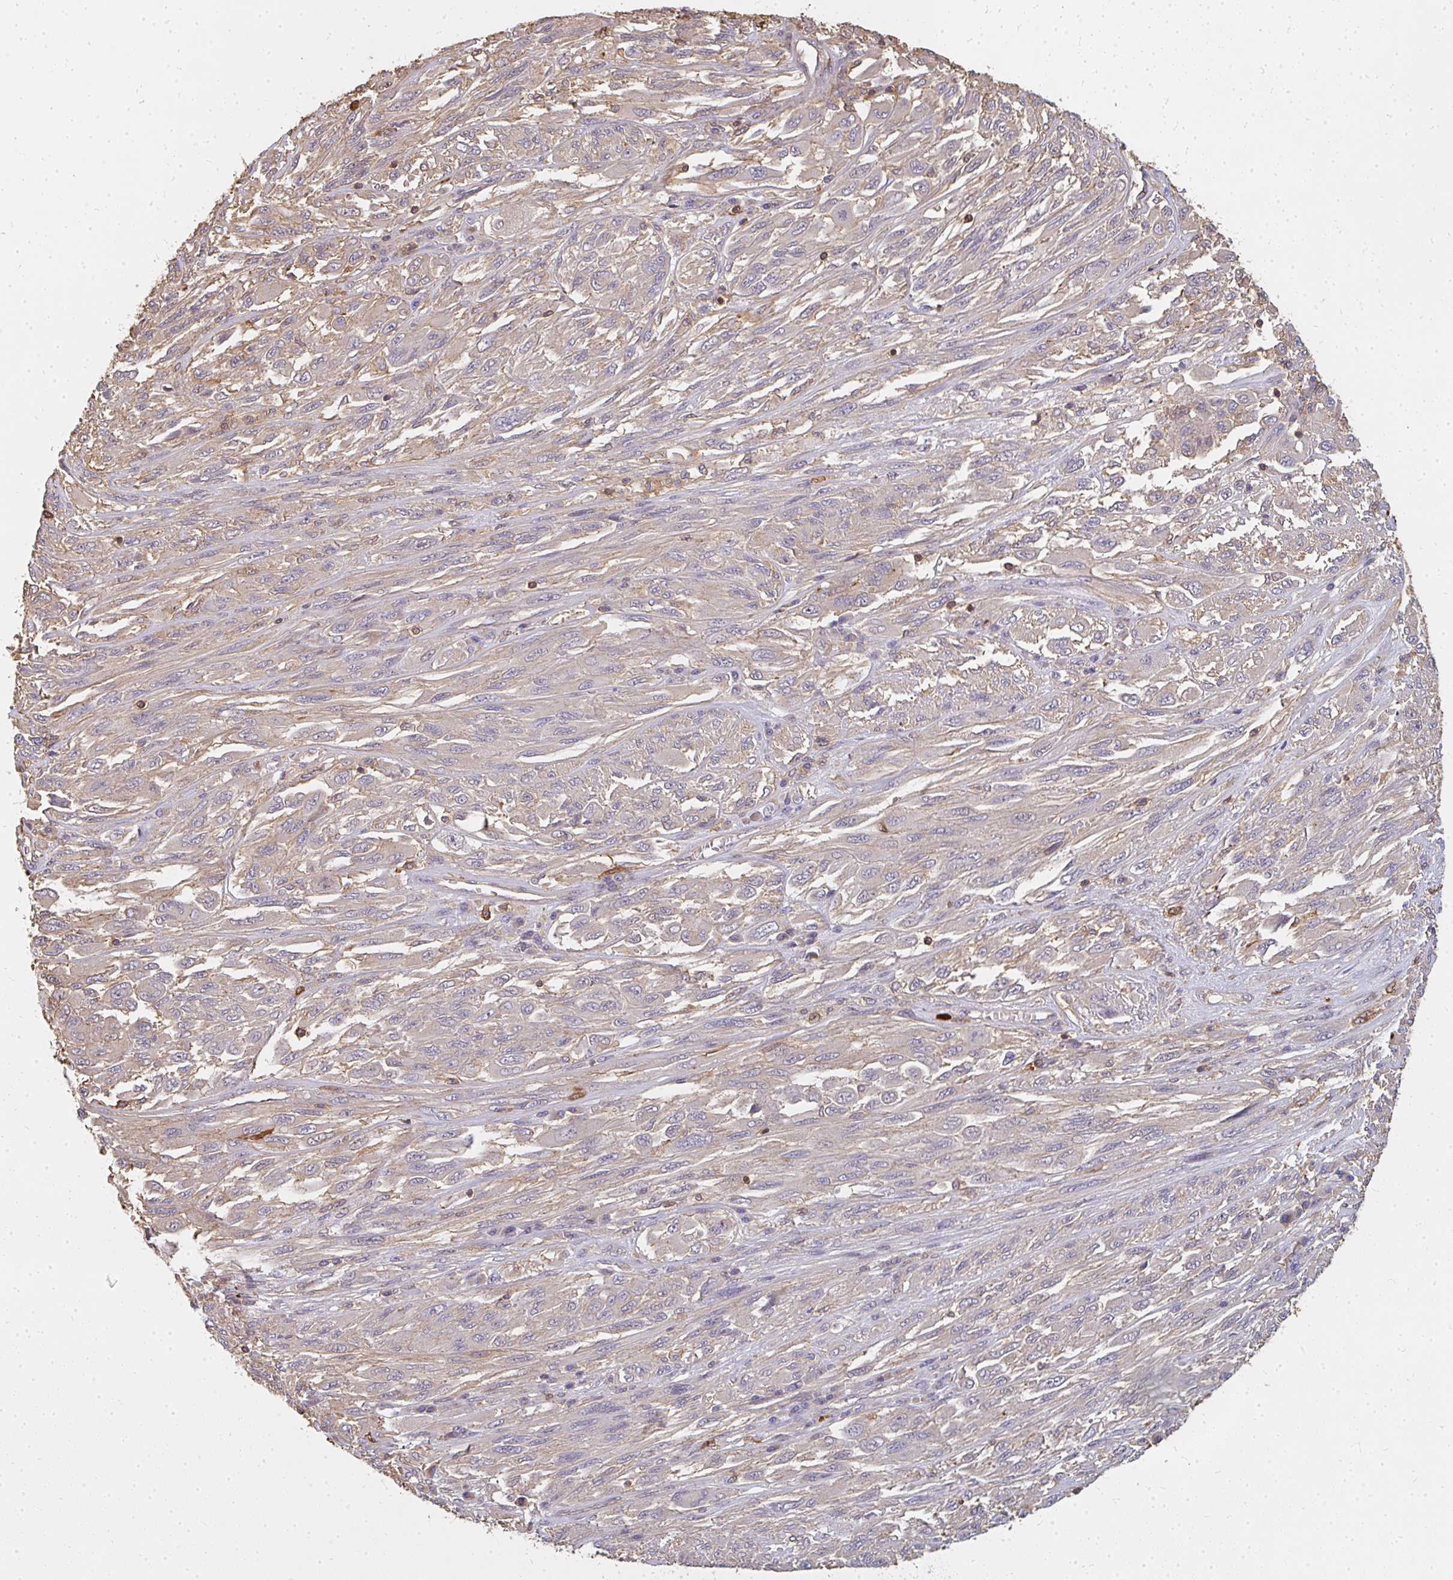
{"staining": {"intensity": "weak", "quantity": "<25%", "location": "cytoplasmic/membranous"}, "tissue": "melanoma", "cell_type": "Tumor cells", "image_type": "cancer", "snomed": [{"axis": "morphology", "description": "Malignant melanoma, NOS"}, {"axis": "topography", "description": "Skin"}], "caption": "Tumor cells are negative for brown protein staining in malignant melanoma.", "gene": "CNTRL", "patient": {"sex": "female", "age": 91}}